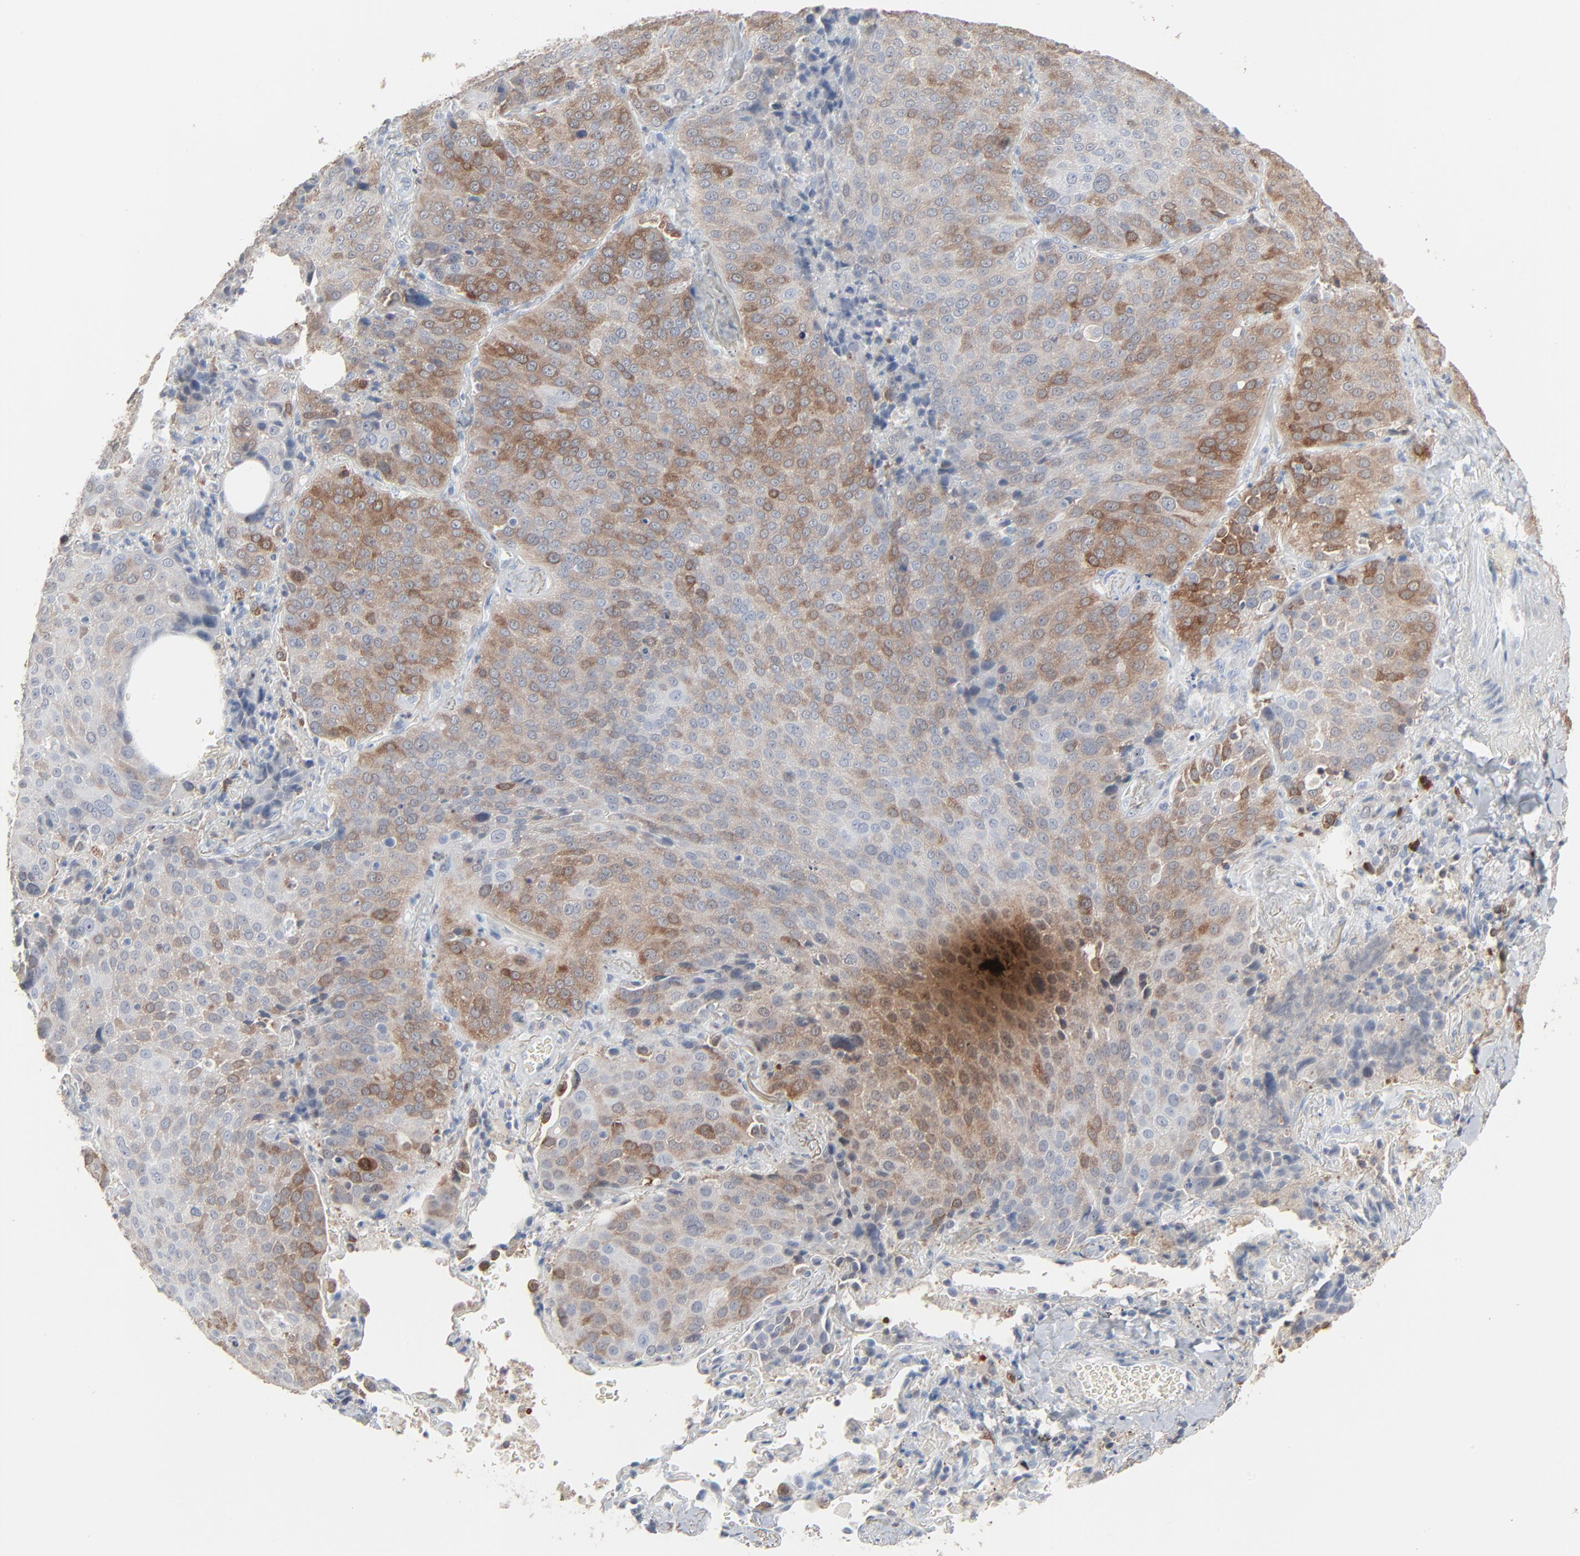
{"staining": {"intensity": "weak", "quantity": "25%-75%", "location": "cytoplasmic/membranous"}, "tissue": "lung cancer", "cell_type": "Tumor cells", "image_type": "cancer", "snomed": [{"axis": "morphology", "description": "Squamous cell carcinoma, NOS"}, {"axis": "topography", "description": "Lung"}], "caption": "DAB (3,3'-diaminobenzidine) immunohistochemical staining of lung cancer shows weak cytoplasmic/membranous protein staining in approximately 25%-75% of tumor cells.", "gene": "PHGDH", "patient": {"sex": "male", "age": 54}}